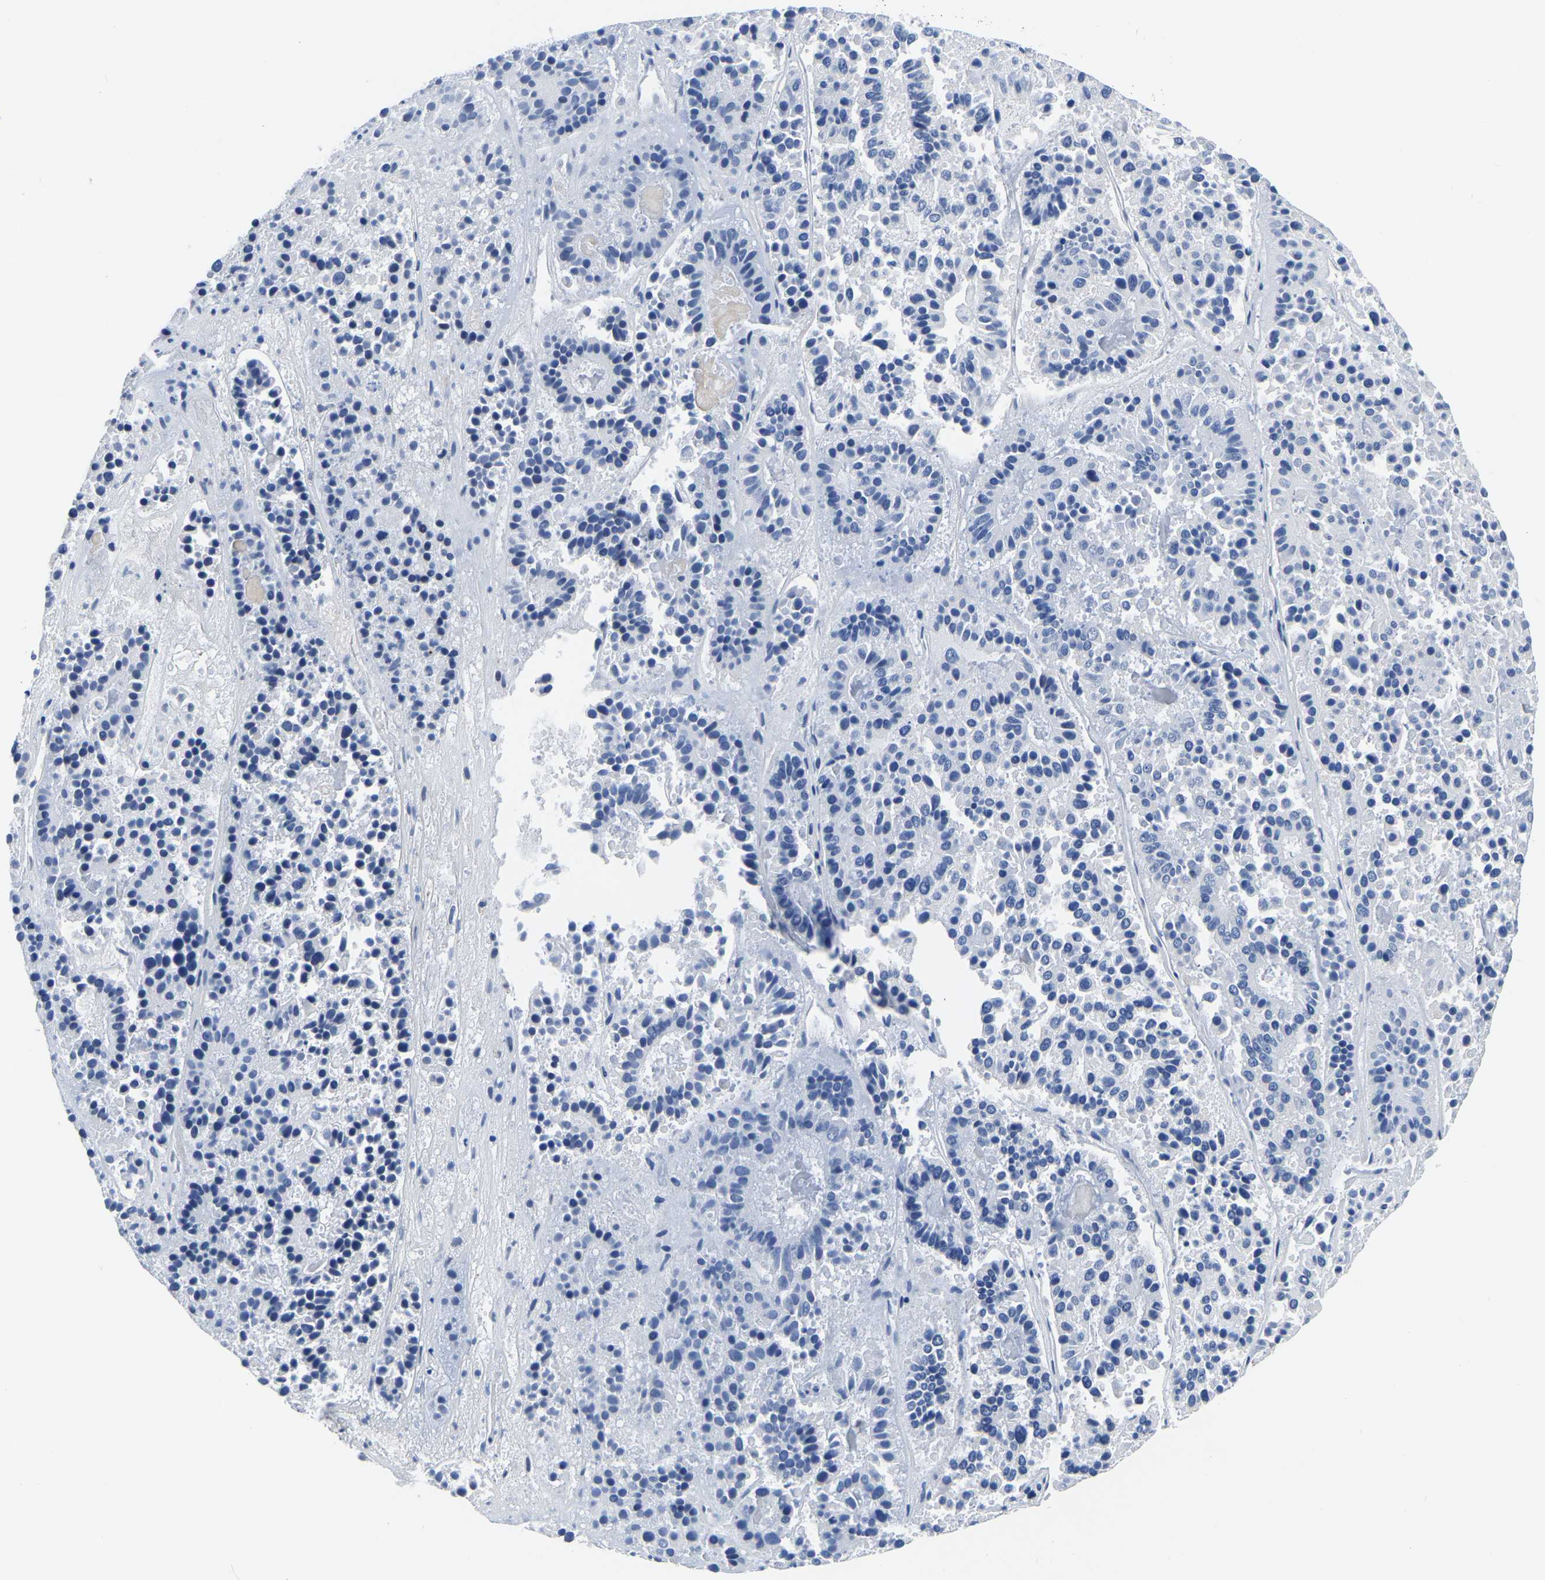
{"staining": {"intensity": "negative", "quantity": "none", "location": "none"}, "tissue": "pancreatic cancer", "cell_type": "Tumor cells", "image_type": "cancer", "snomed": [{"axis": "morphology", "description": "Adenocarcinoma, NOS"}, {"axis": "topography", "description": "Pancreas"}], "caption": "This is an immunohistochemistry (IHC) photomicrograph of adenocarcinoma (pancreatic). There is no staining in tumor cells.", "gene": "PDLIM7", "patient": {"sex": "male", "age": 50}}